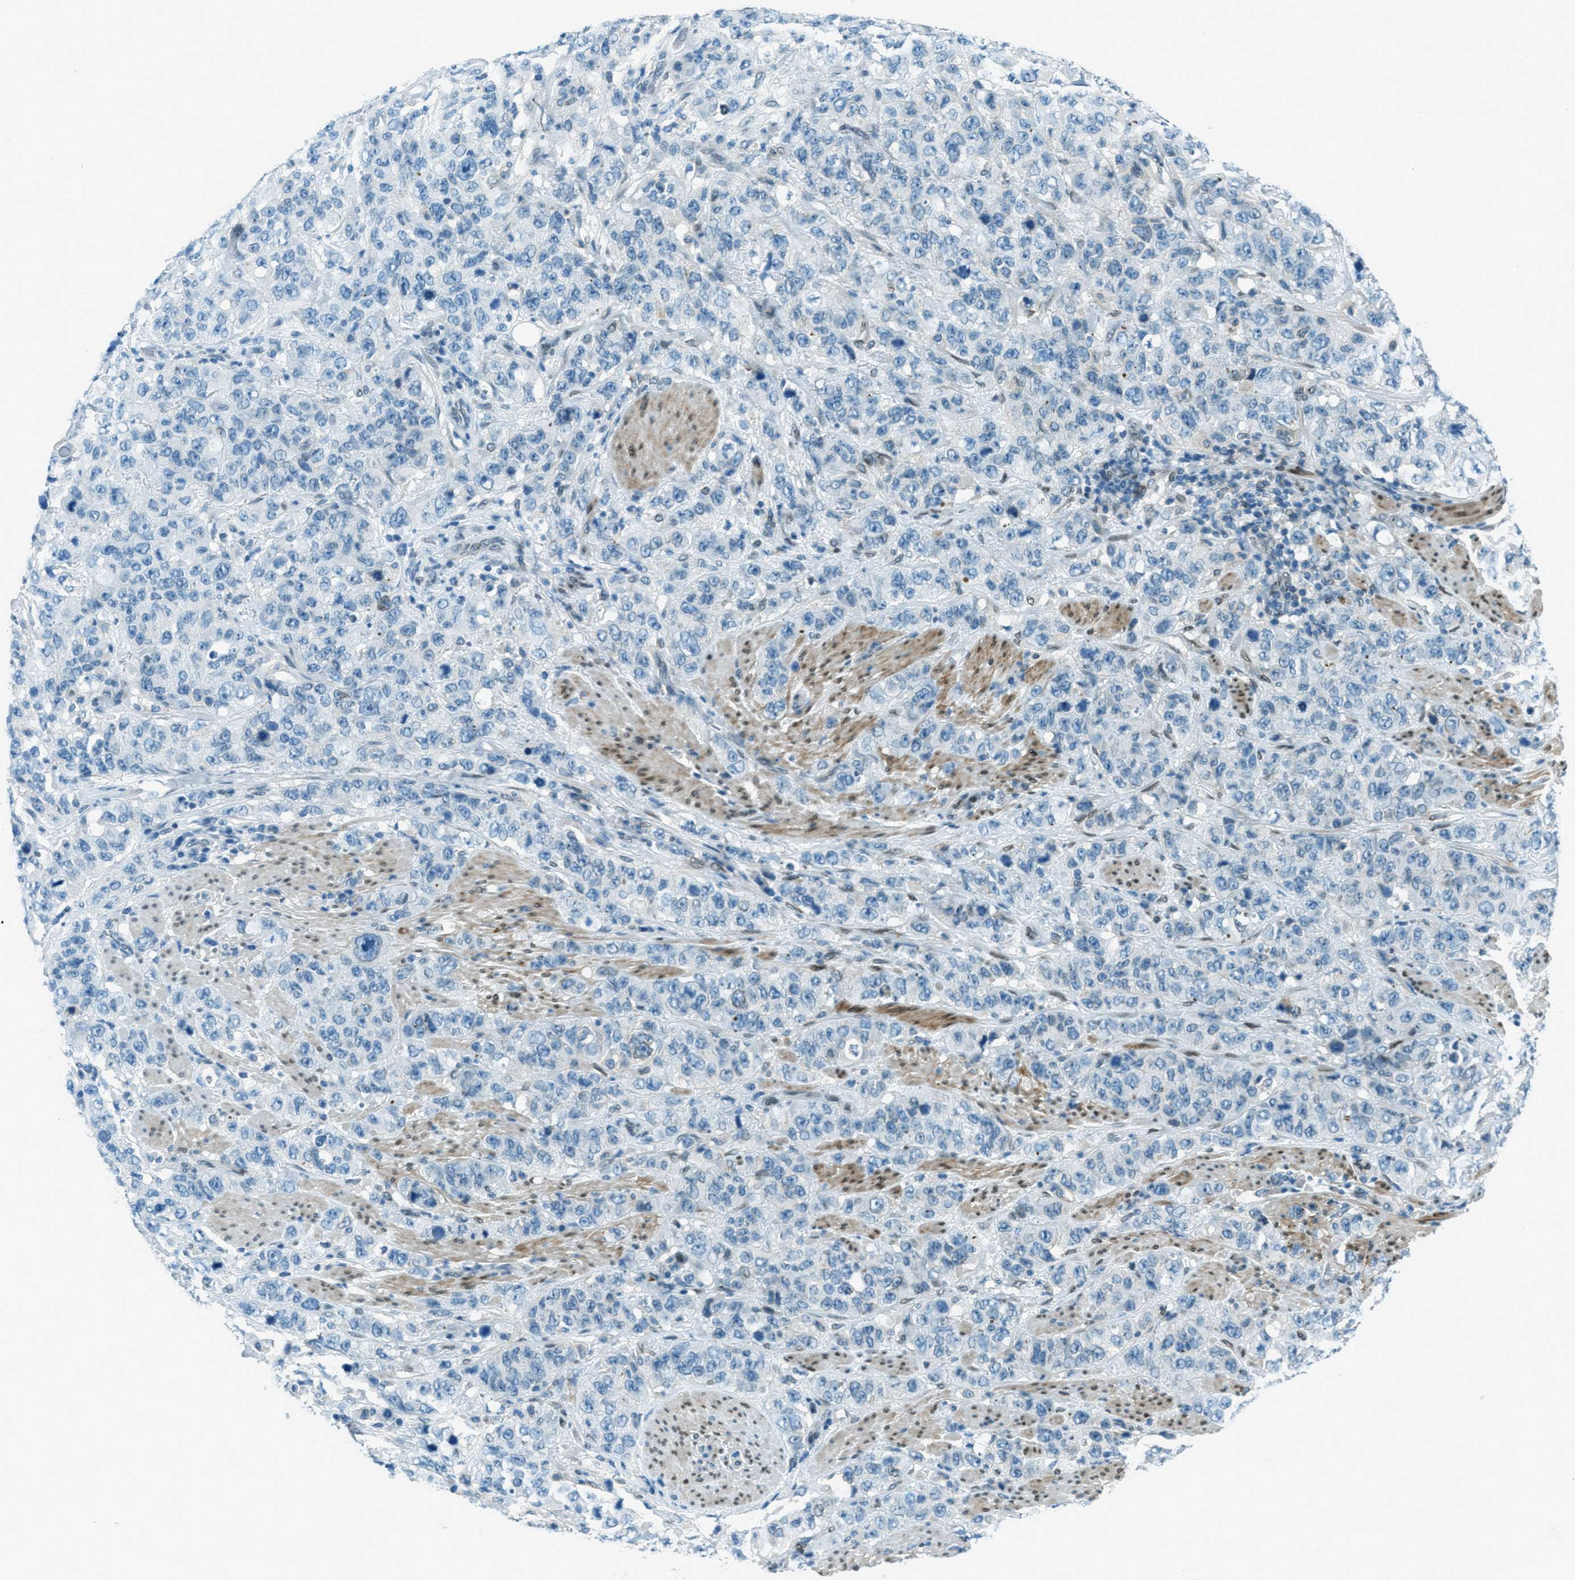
{"staining": {"intensity": "negative", "quantity": "none", "location": "none"}, "tissue": "stomach cancer", "cell_type": "Tumor cells", "image_type": "cancer", "snomed": [{"axis": "morphology", "description": "Adenocarcinoma, NOS"}, {"axis": "topography", "description": "Stomach"}], "caption": "A histopathology image of stomach cancer (adenocarcinoma) stained for a protein displays no brown staining in tumor cells.", "gene": "LEMD2", "patient": {"sex": "male", "age": 48}}